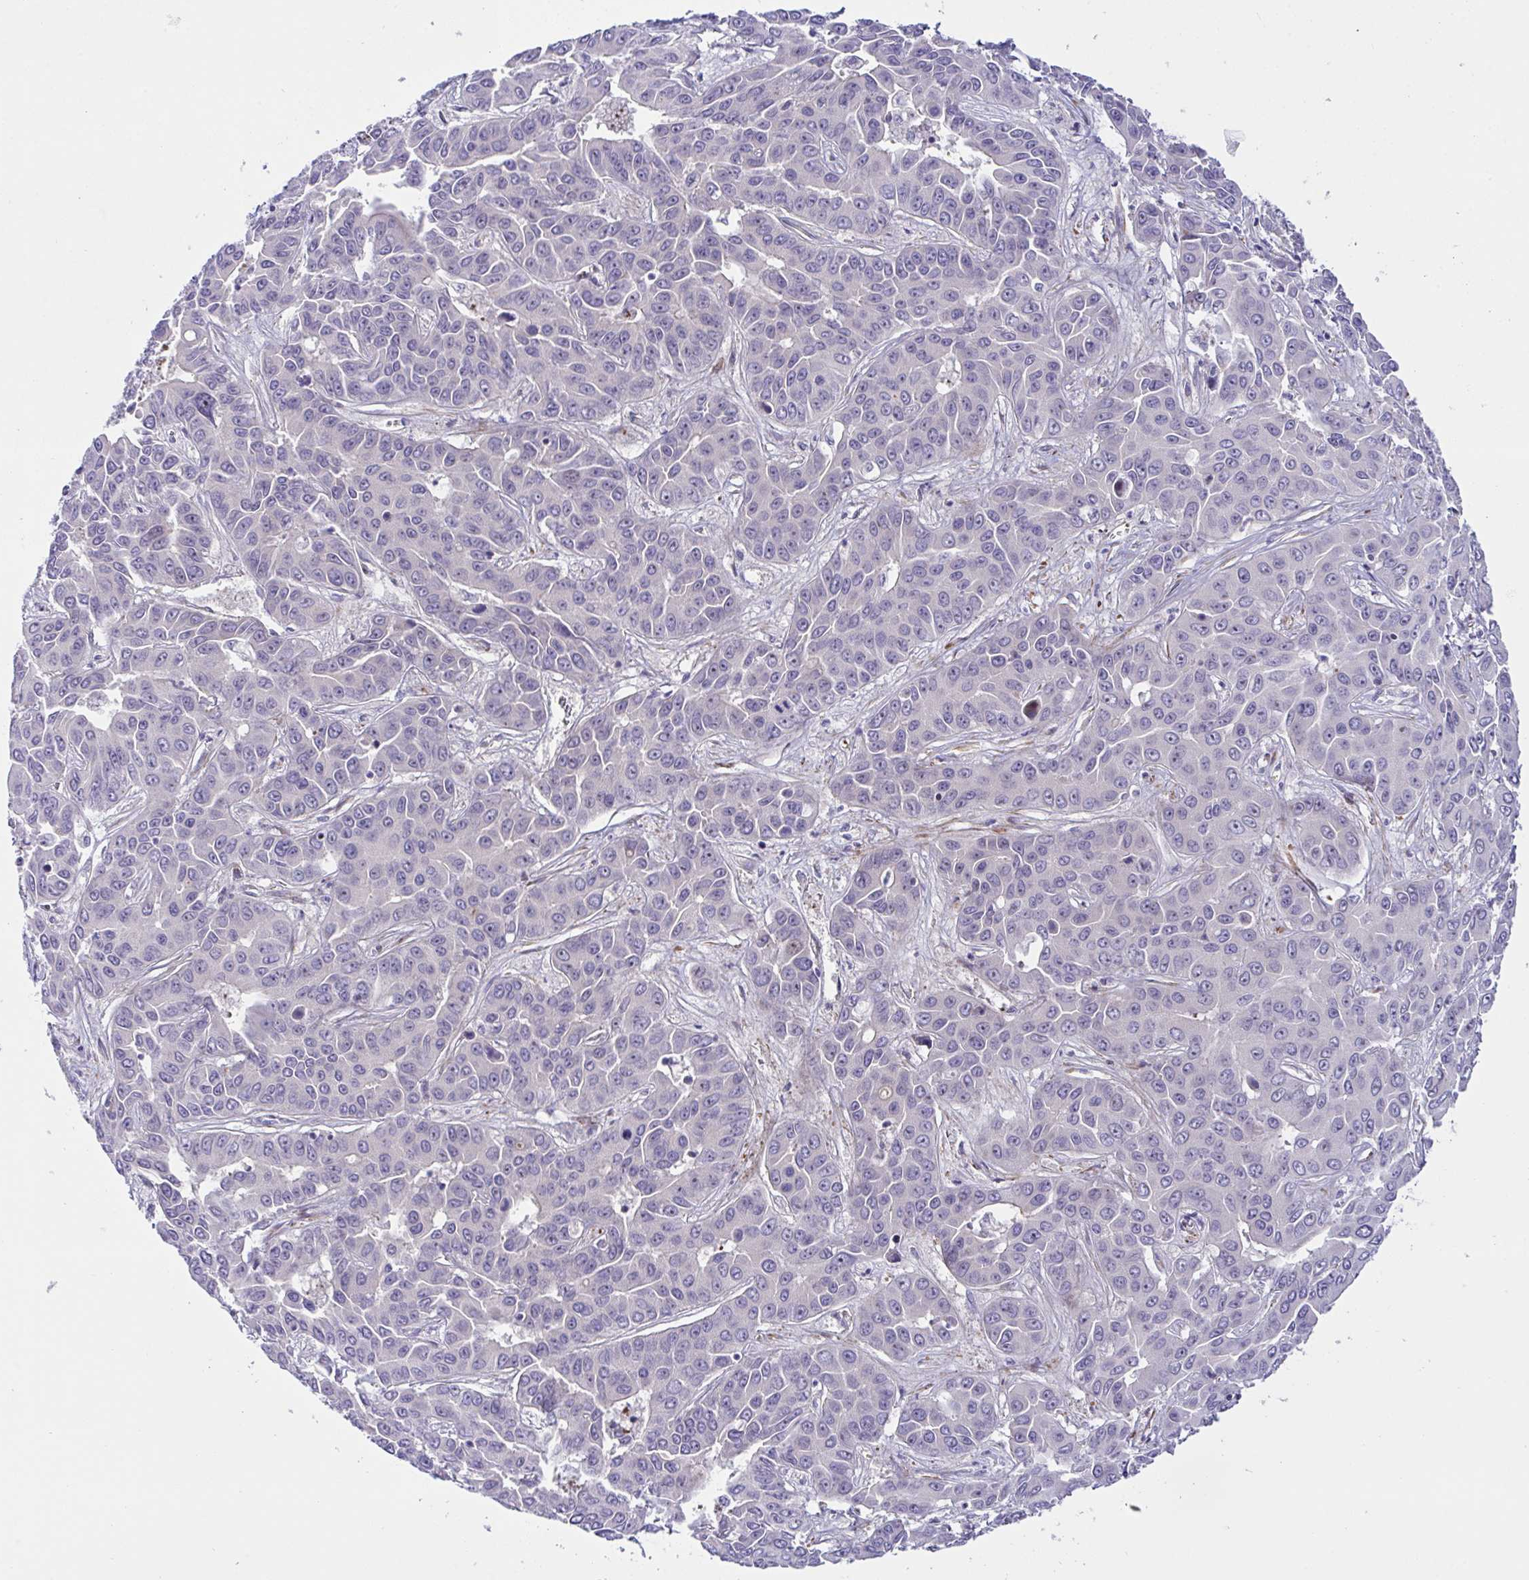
{"staining": {"intensity": "negative", "quantity": "none", "location": "none"}, "tissue": "liver cancer", "cell_type": "Tumor cells", "image_type": "cancer", "snomed": [{"axis": "morphology", "description": "Cholangiocarcinoma"}, {"axis": "topography", "description": "Liver"}], "caption": "Tumor cells show no significant protein positivity in liver cancer. Nuclei are stained in blue.", "gene": "ZNF713", "patient": {"sex": "female", "age": 52}}